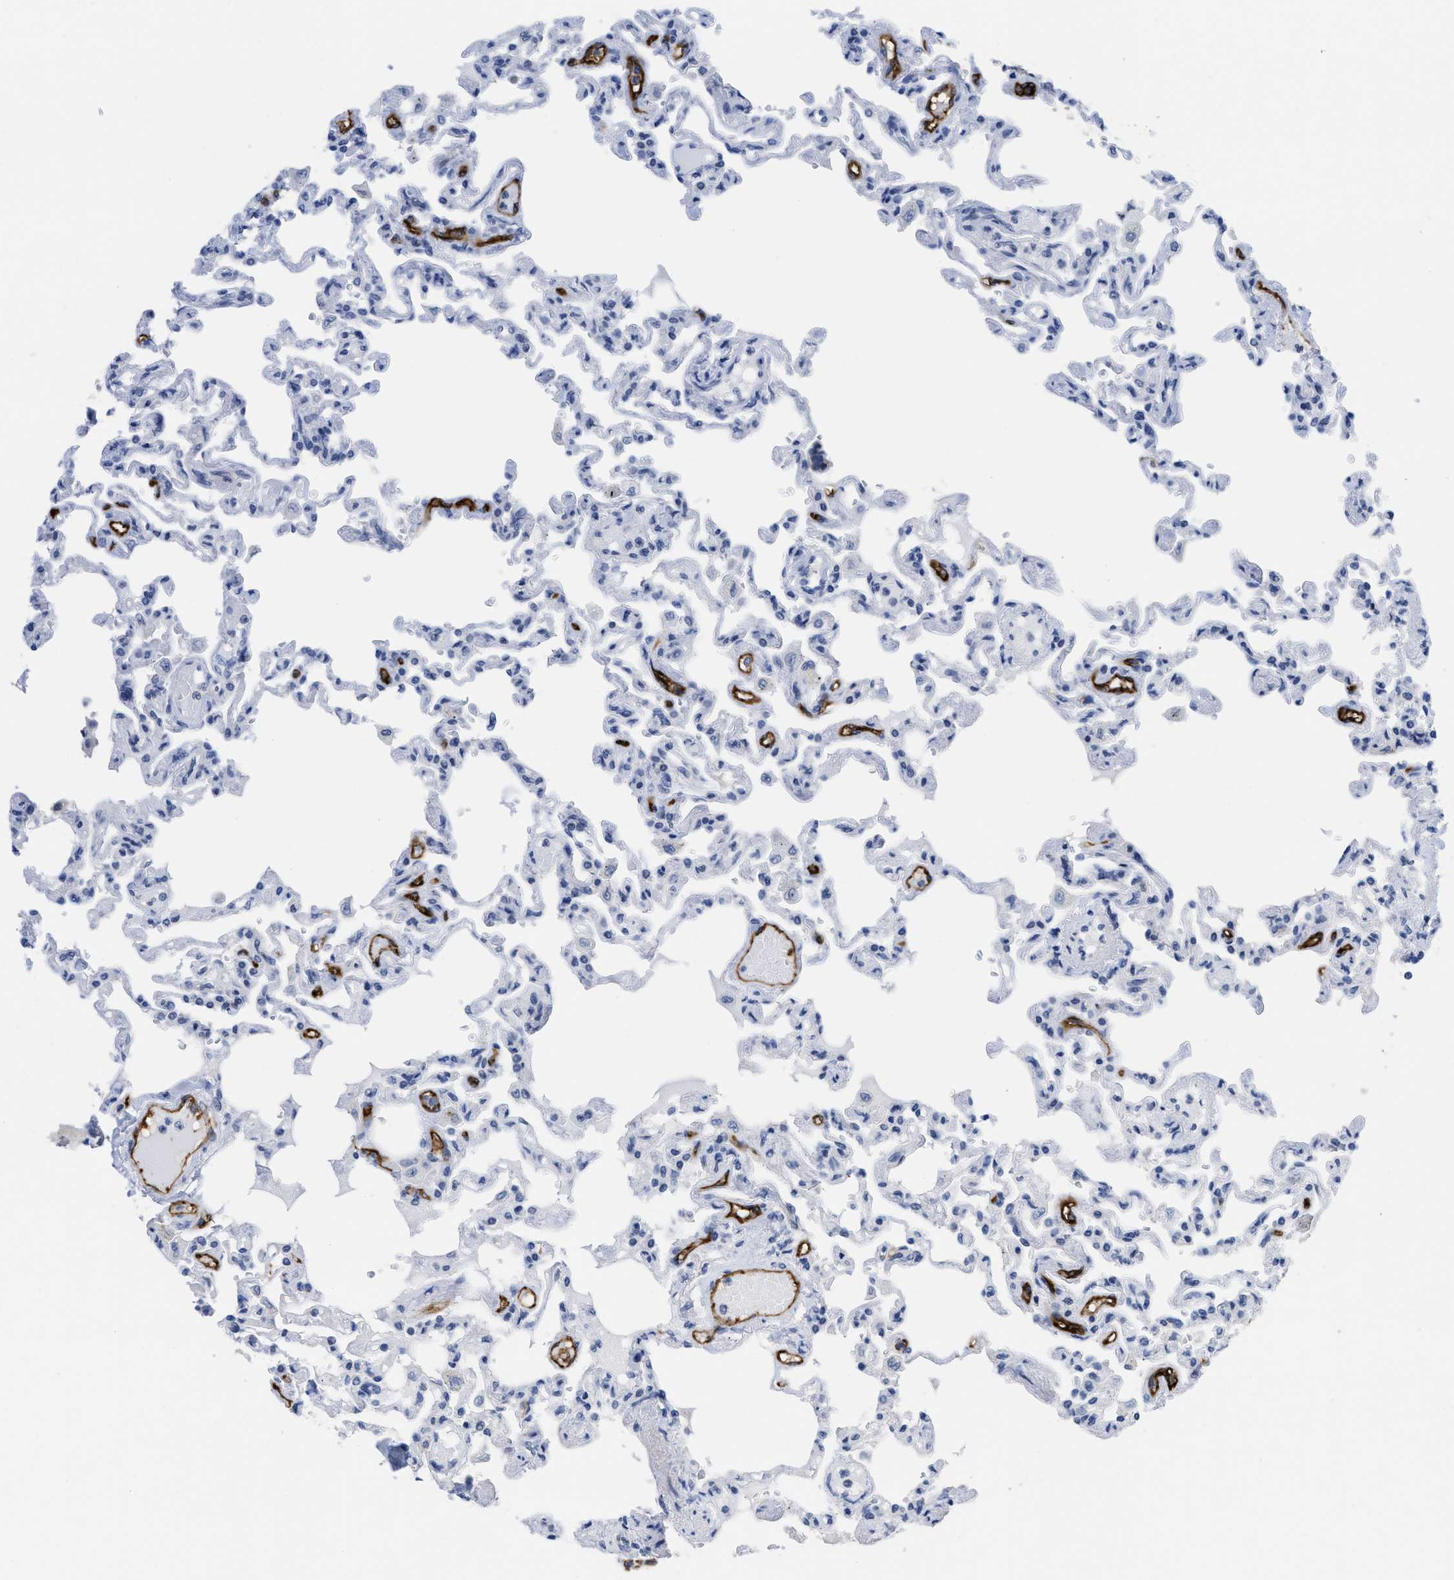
{"staining": {"intensity": "negative", "quantity": "none", "location": "none"}, "tissue": "lung", "cell_type": "Alveolar cells", "image_type": "normal", "snomed": [{"axis": "morphology", "description": "Normal tissue, NOS"}, {"axis": "topography", "description": "Lung"}], "caption": "Human lung stained for a protein using immunohistochemistry reveals no positivity in alveolar cells.", "gene": "ACKR1", "patient": {"sex": "male", "age": 21}}